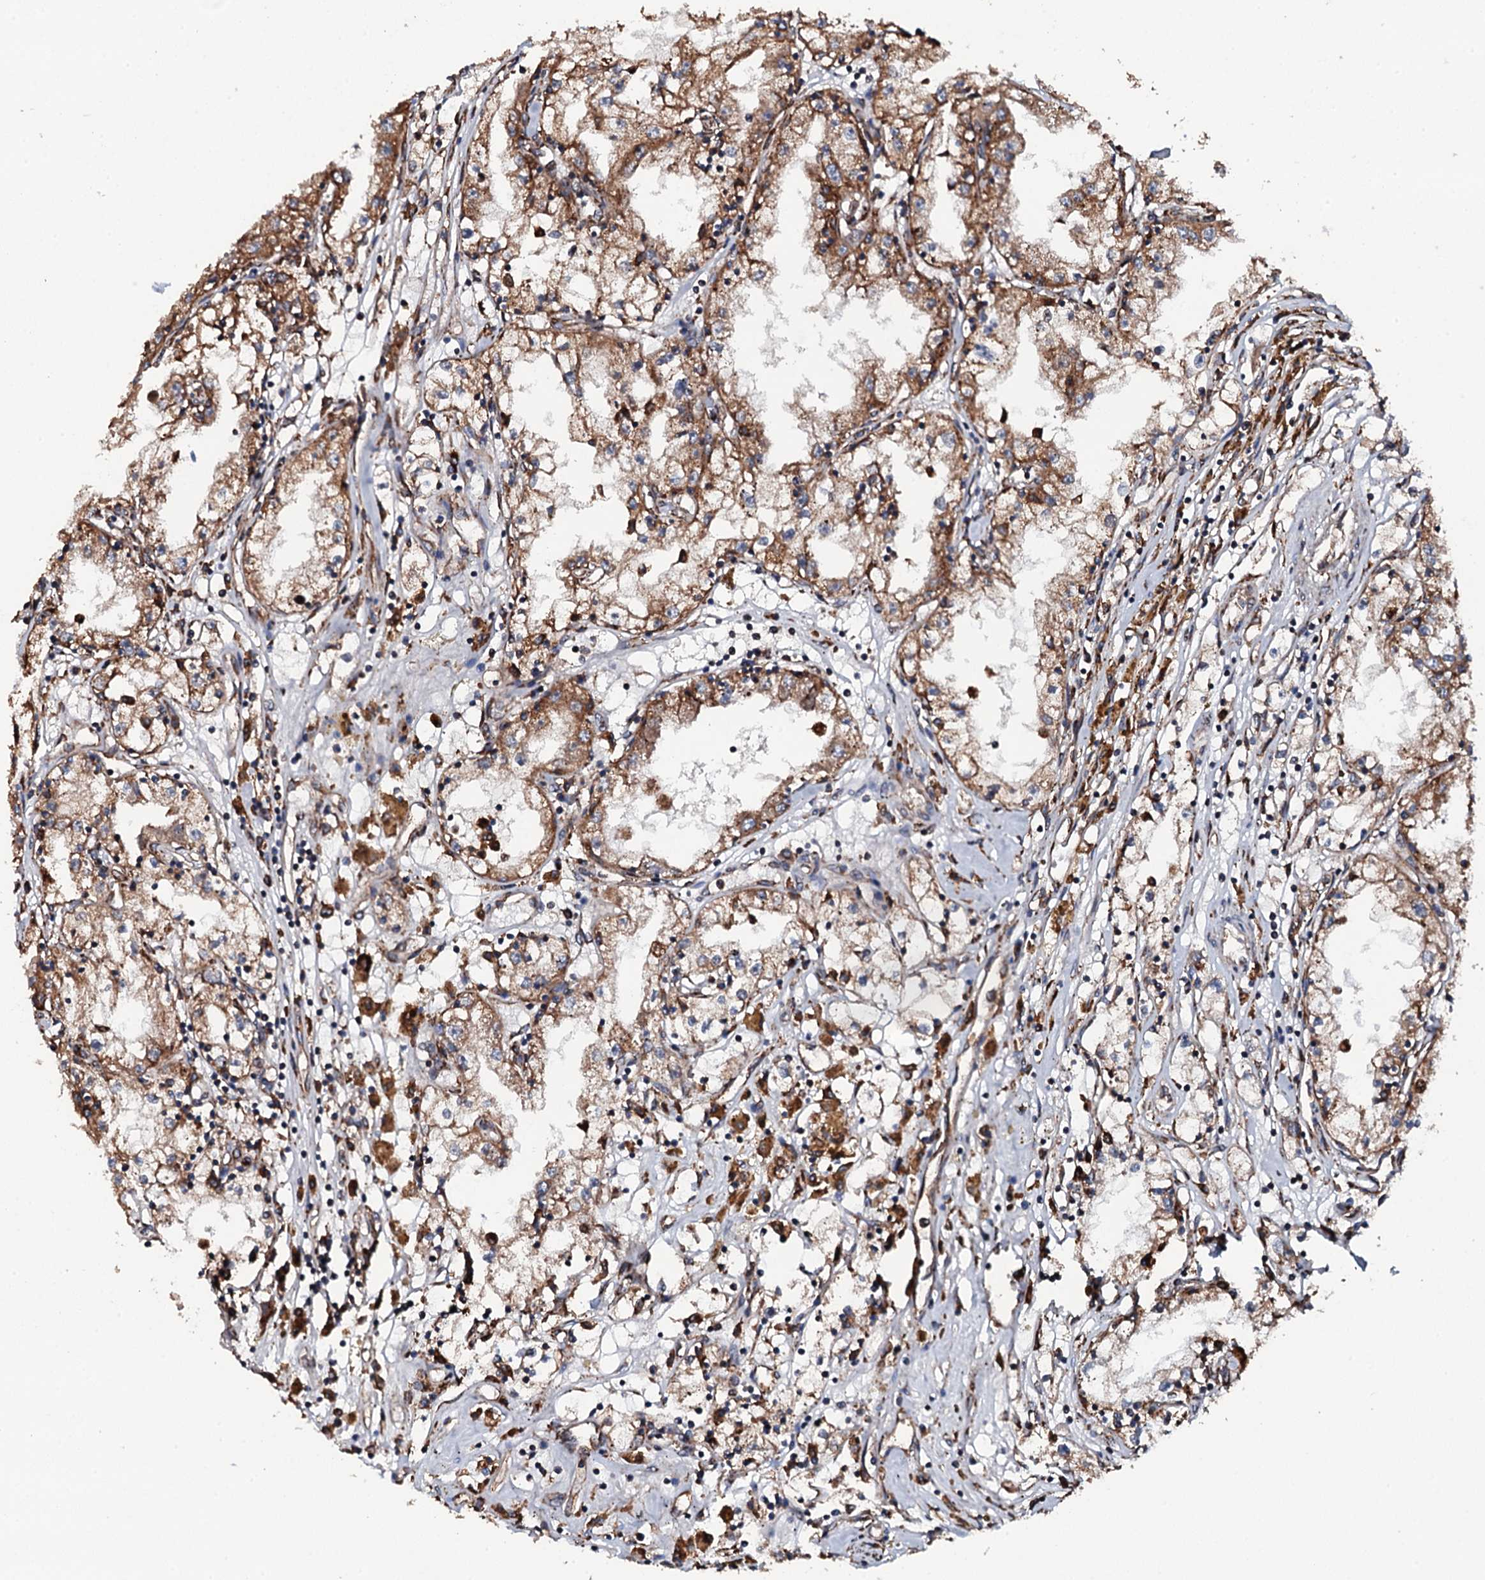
{"staining": {"intensity": "moderate", "quantity": ">75%", "location": "cytoplasmic/membranous"}, "tissue": "renal cancer", "cell_type": "Tumor cells", "image_type": "cancer", "snomed": [{"axis": "morphology", "description": "Adenocarcinoma, NOS"}, {"axis": "topography", "description": "Kidney"}], "caption": "Protein staining of adenocarcinoma (renal) tissue reveals moderate cytoplasmic/membranous staining in about >75% of tumor cells.", "gene": "RAB12", "patient": {"sex": "male", "age": 56}}